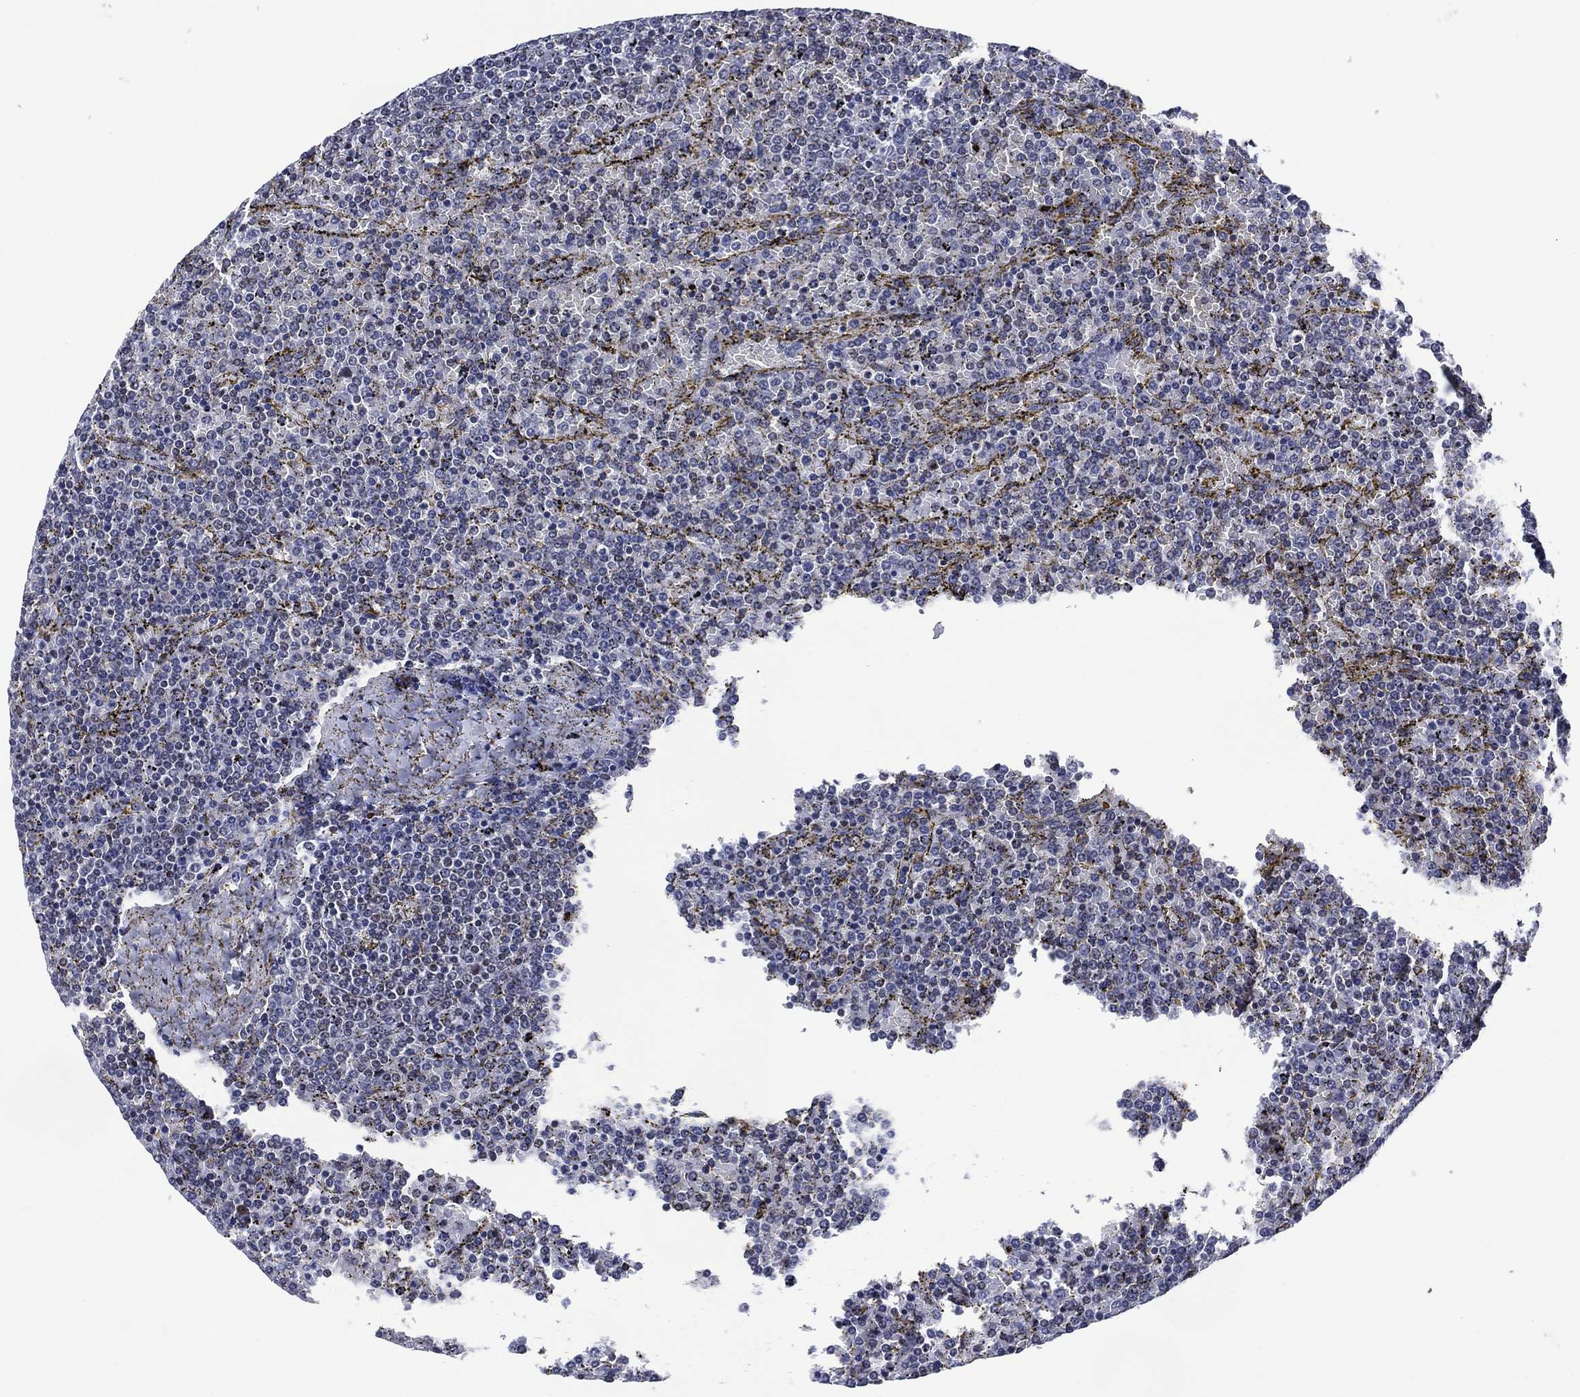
{"staining": {"intensity": "negative", "quantity": "none", "location": "none"}, "tissue": "lymphoma", "cell_type": "Tumor cells", "image_type": "cancer", "snomed": [{"axis": "morphology", "description": "Malignant lymphoma, non-Hodgkin's type, Low grade"}, {"axis": "topography", "description": "Spleen"}], "caption": "This histopathology image is of low-grade malignant lymphoma, non-Hodgkin's type stained with IHC to label a protein in brown with the nuclei are counter-stained blue. There is no expression in tumor cells. Brightfield microscopy of IHC stained with DAB (brown) and hematoxylin (blue), captured at high magnification.", "gene": "USP26", "patient": {"sex": "female", "age": 77}}